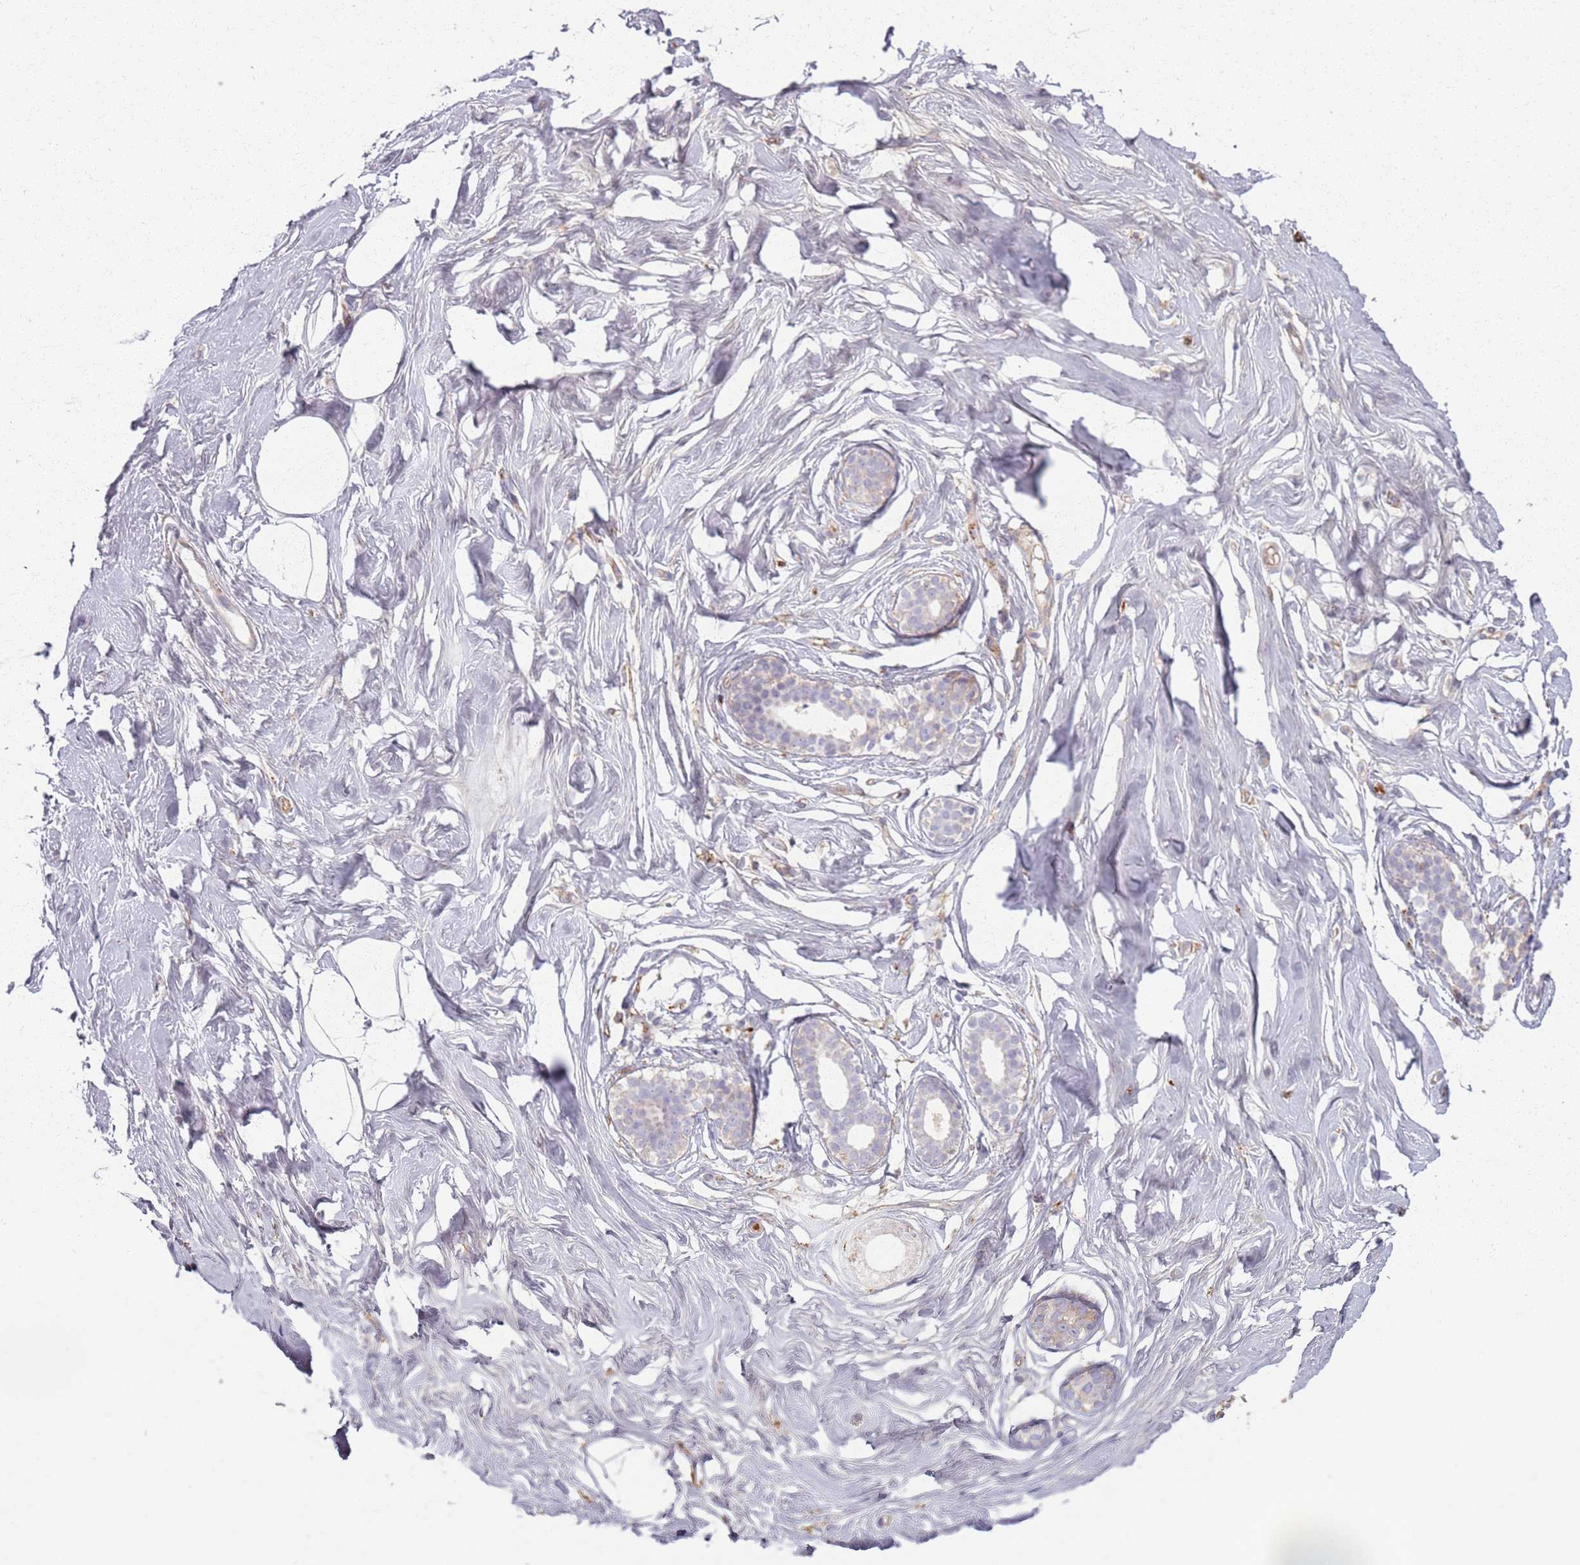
{"staining": {"intensity": "moderate", "quantity": ">75%", "location": "cytoplasmic/membranous"}, "tissue": "breast", "cell_type": "Adipocytes", "image_type": "normal", "snomed": [{"axis": "morphology", "description": "Normal tissue, NOS"}, {"axis": "morphology", "description": "Adenoma, NOS"}, {"axis": "topography", "description": "Breast"}], "caption": "IHC of unremarkable human breast demonstrates medium levels of moderate cytoplasmic/membranous staining in about >75% of adipocytes.", "gene": "COLGALT1", "patient": {"sex": "female", "age": 23}}